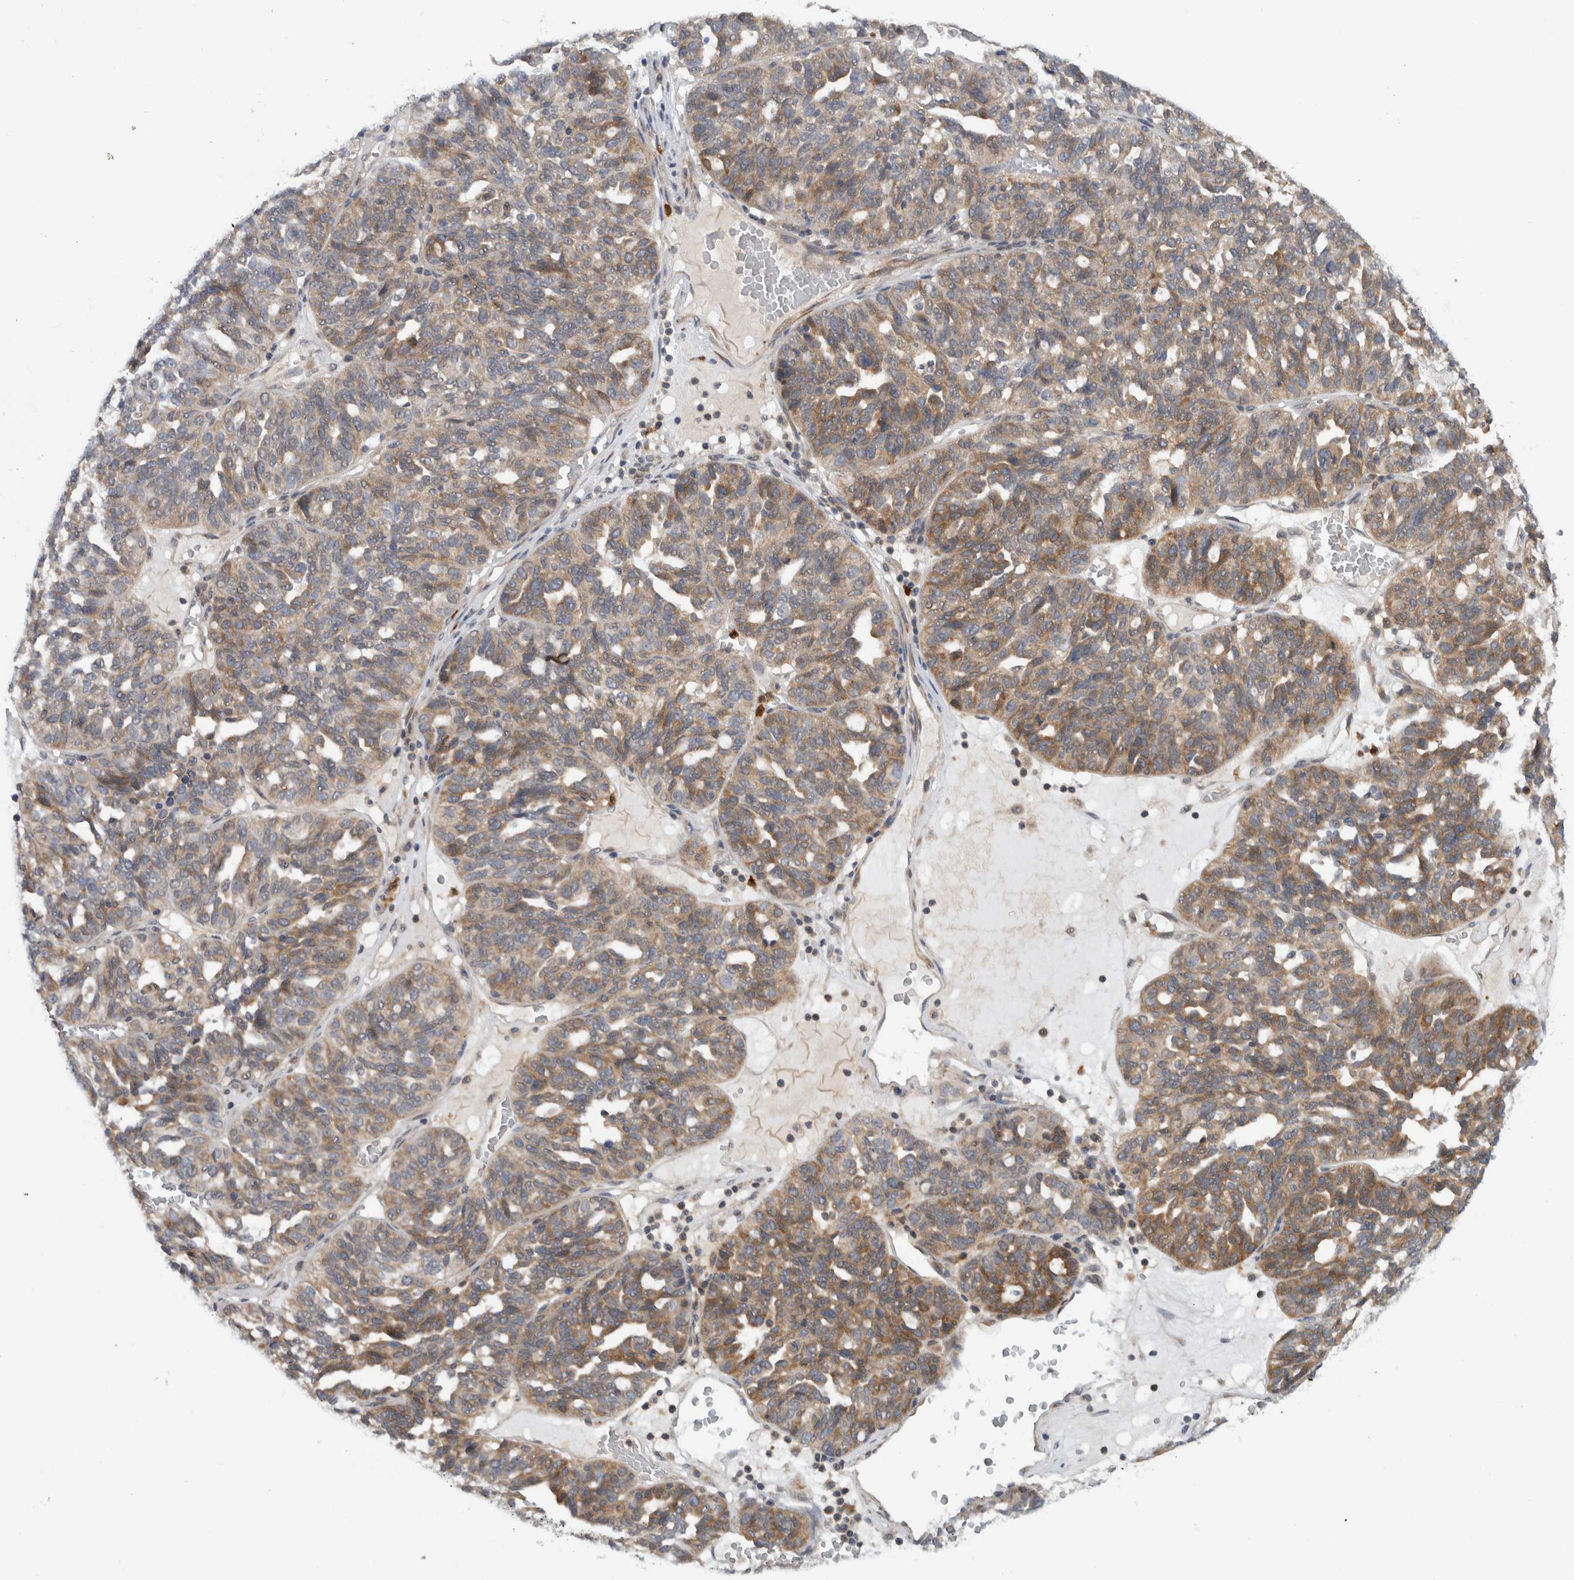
{"staining": {"intensity": "moderate", "quantity": ">75%", "location": "cytoplasmic/membranous"}, "tissue": "ovarian cancer", "cell_type": "Tumor cells", "image_type": "cancer", "snomed": [{"axis": "morphology", "description": "Cystadenocarcinoma, serous, NOS"}, {"axis": "topography", "description": "Ovary"}], "caption": "Human ovarian cancer stained with a brown dye reveals moderate cytoplasmic/membranous positive expression in approximately >75% of tumor cells.", "gene": "PDCD2", "patient": {"sex": "female", "age": 59}}